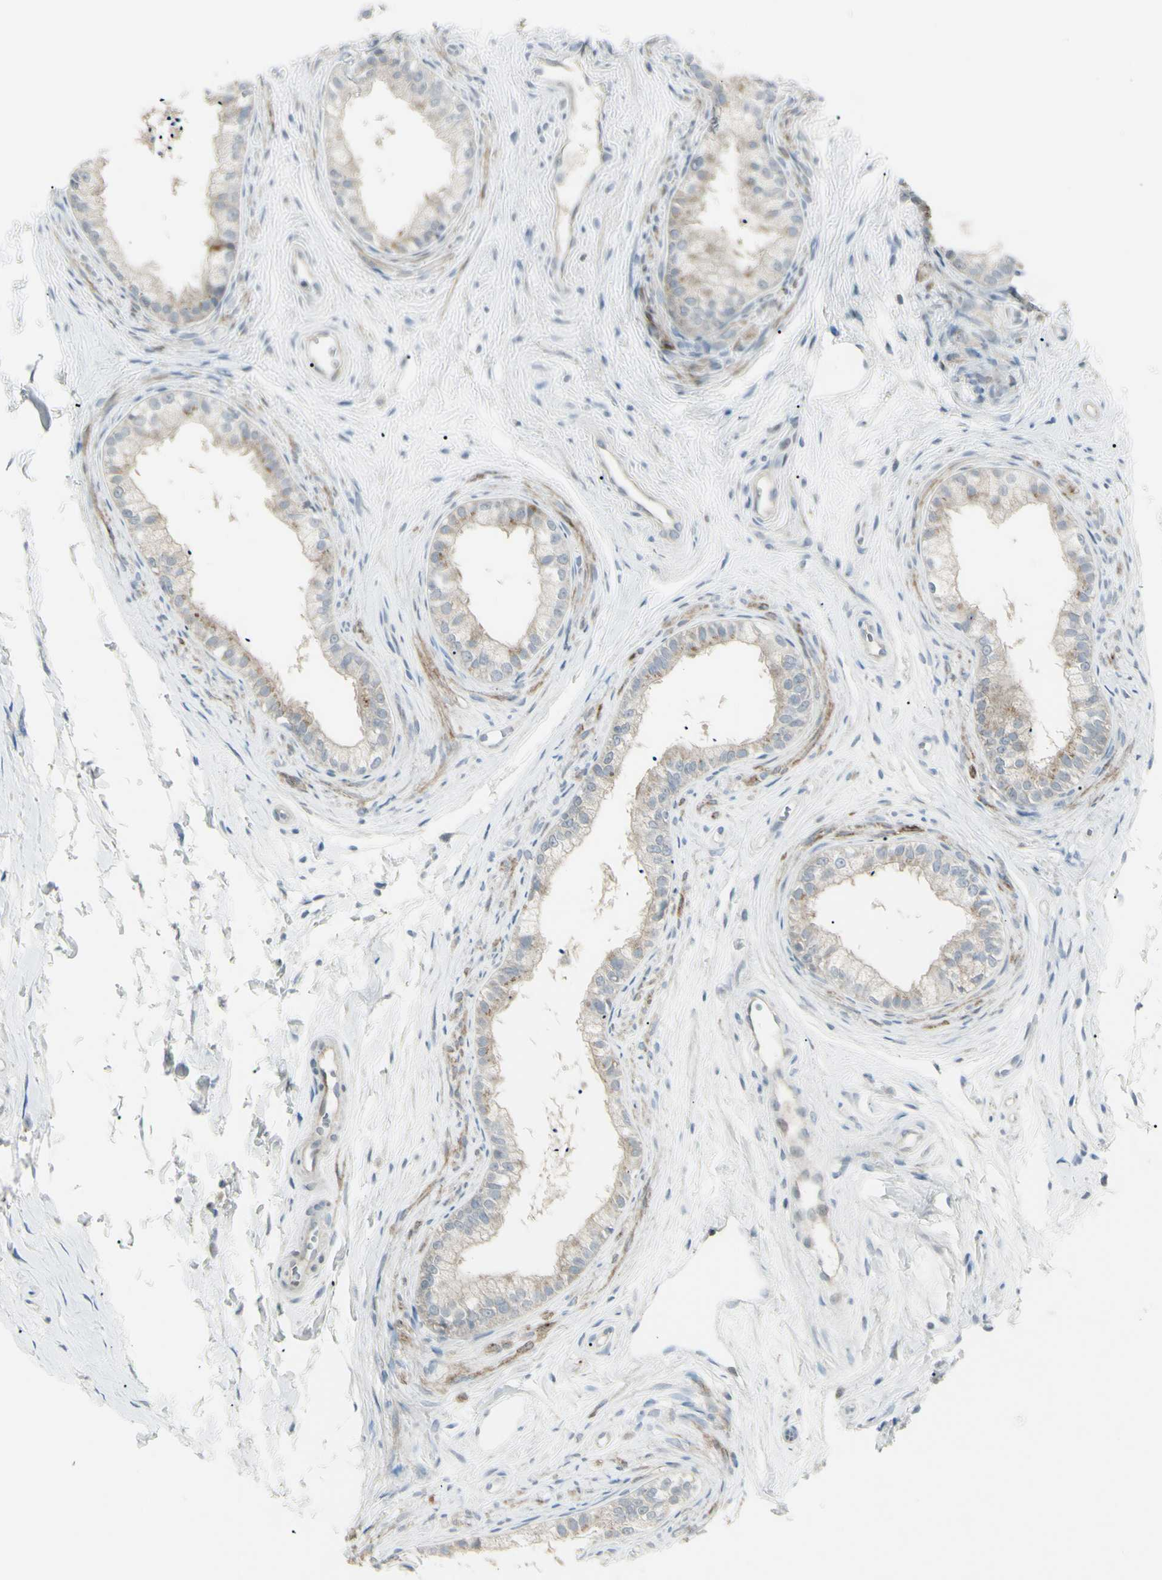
{"staining": {"intensity": "weak", "quantity": ">75%", "location": "cytoplasmic/membranous"}, "tissue": "epididymis", "cell_type": "Glandular cells", "image_type": "normal", "snomed": [{"axis": "morphology", "description": "Normal tissue, NOS"}, {"axis": "topography", "description": "Epididymis"}], "caption": "DAB (3,3'-diaminobenzidine) immunohistochemical staining of benign epididymis exhibits weak cytoplasmic/membranous protein staining in approximately >75% of glandular cells.", "gene": "SH3GL2", "patient": {"sex": "male", "age": 56}}